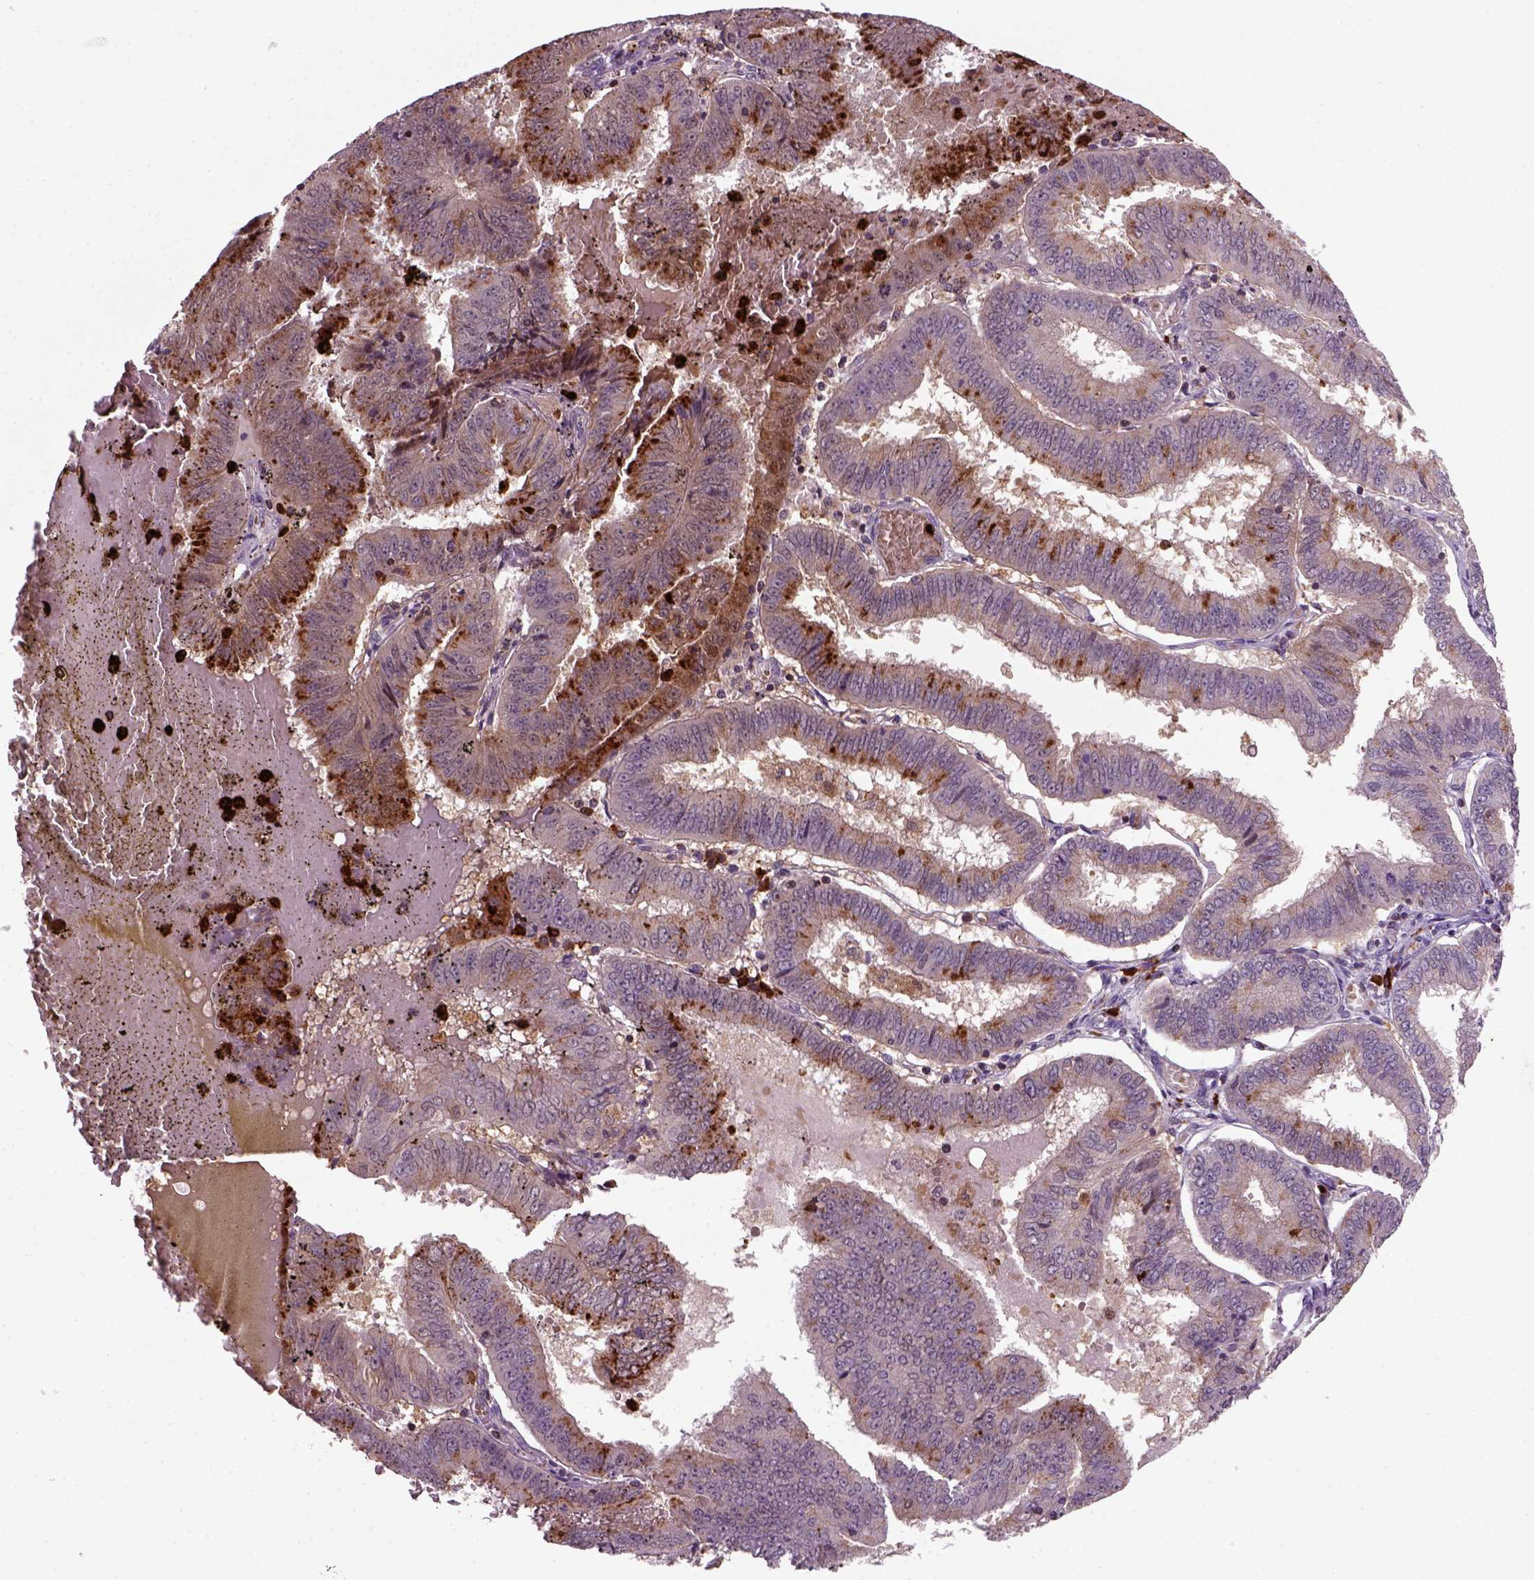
{"staining": {"intensity": "strong", "quantity": "<25%", "location": "cytoplasmic/membranous"}, "tissue": "endometrial cancer", "cell_type": "Tumor cells", "image_type": "cancer", "snomed": [{"axis": "morphology", "description": "Adenocarcinoma, NOS"}, {"axis": "topography", "description": "Endometrium"}], "caption": "A medium amount of strong cytoplasmic/membranous expression is identified in approximately <25% of tumor cells in adenocarcinoma (endometrial) tissue.", "gene": "NUDT16L1", "patient": {"sex": "female", "age": 66}}